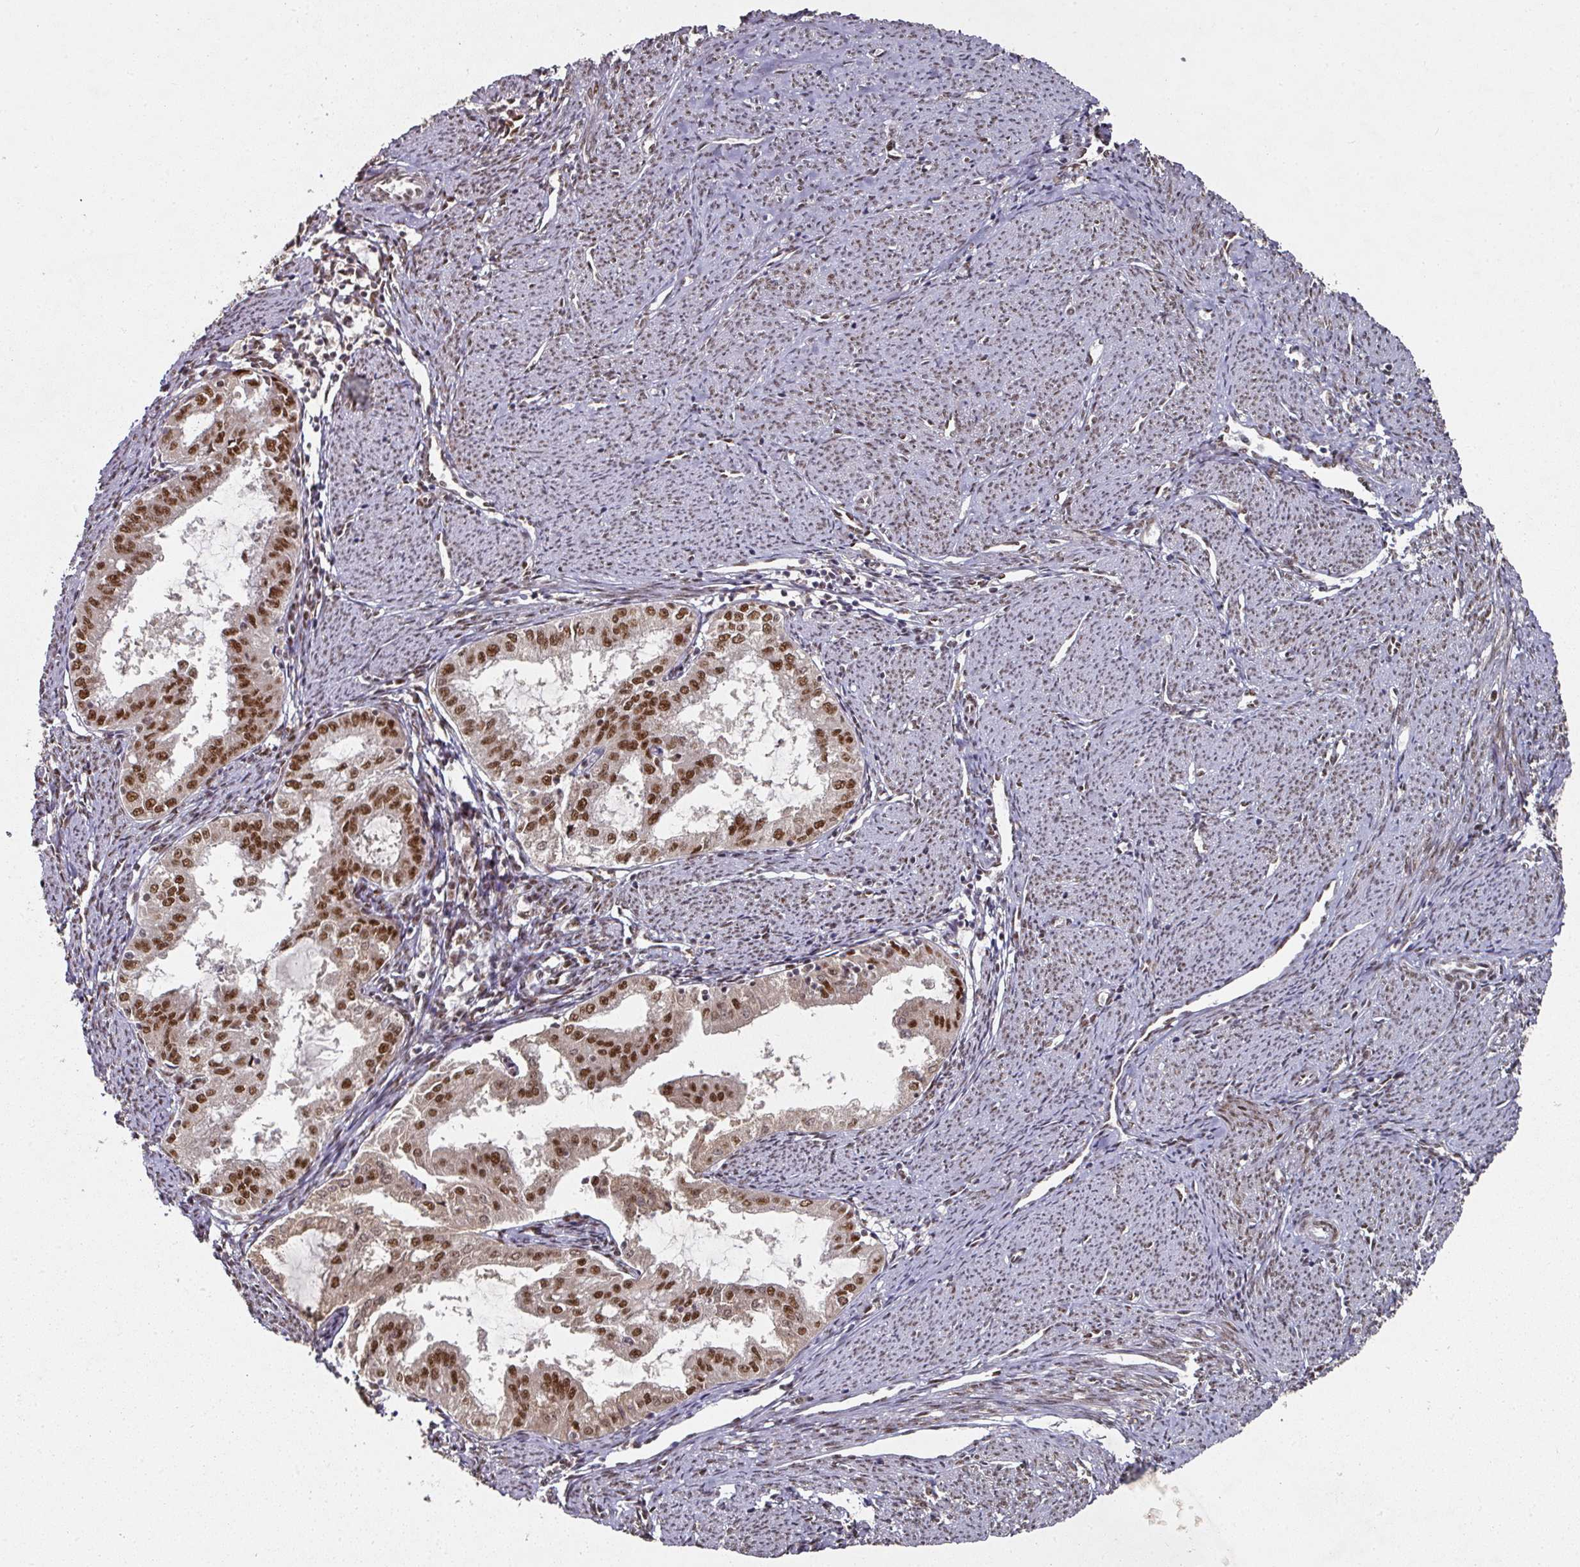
{"staining": {"intensity": "strong", "quantity": ">75%", "location": "nuclear"}, "tissue": "endometrial cancer", "cell_type": "Tumor cells", "image_type": "cancer", "snomed": [{"axis": "morphology", "description": "Adenocarcinoma, NOS"}, {"axis": "topography", "description": "Endometrium"}], "caption": "Protein expression analysis of human endometrial cancer (adenocarcinoma) reveals strong nuclear positivity in approximately >75% of tumor cells.", "gene": "MEPCE", "patient": {"sex": "female", "age": 70}}